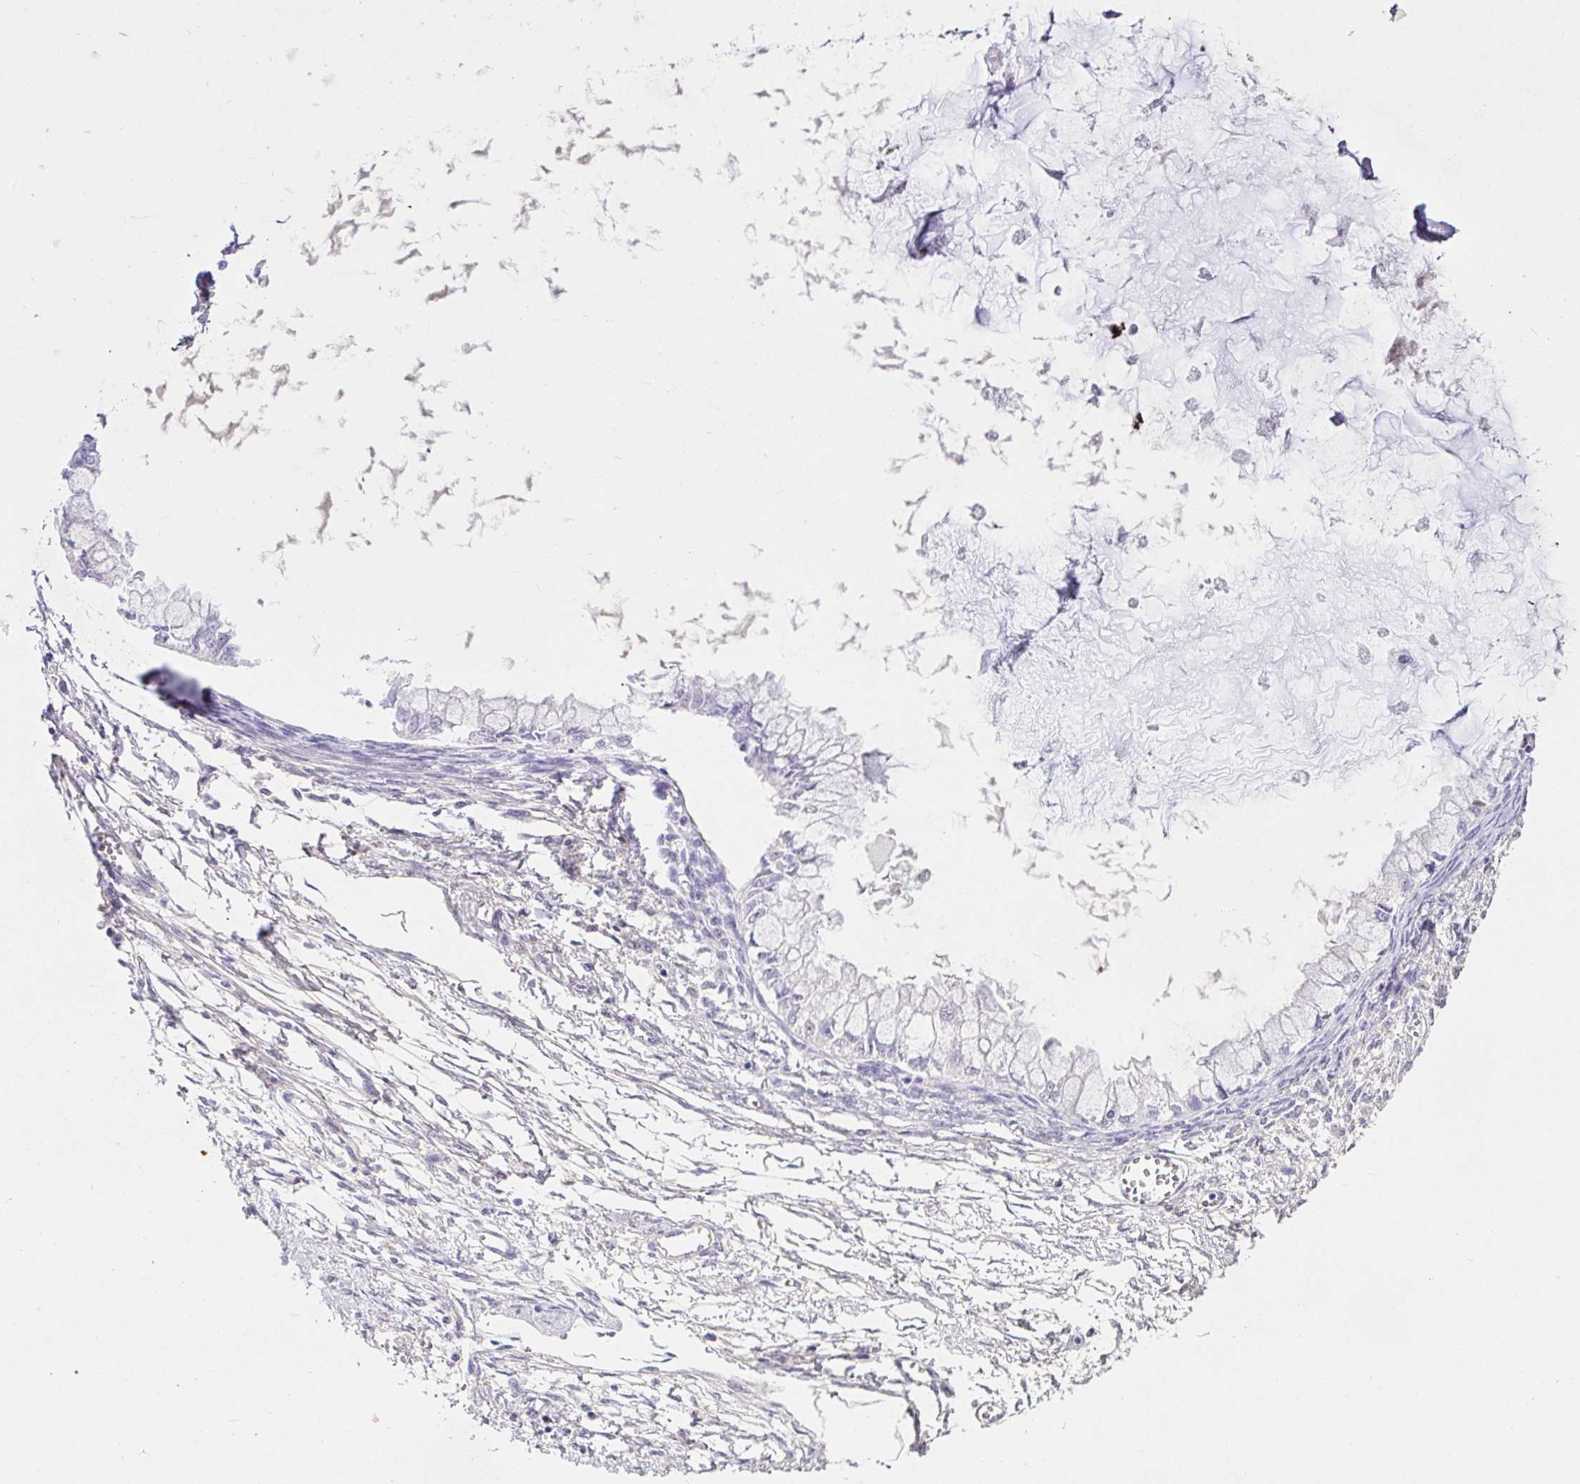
{"staining": {"intensity": "negative", "quantity": "none", "location": "none"}, "tissue": "ovarian cancer", "cell_type": "Tumor cells", "image_type": "cancer", "snomed": [{"axis": "morphology", "description": "Cystadenocarcinoma, mucinous, NOS"}, {"axis": "topography", "description": "Ovary"}], "caption": "High magnification brightfield microscopy of ovarian cancer (mucinous cystadenocarcinoma) stained with DAB (brown) and counterstained with hematoxylin (blue): tumor cells show no significant positivity. (Stains: DAB (3,3'-diaminobenzidine) IHC with hematoxylin counter stain, Microscopy: brightfield microscopy at high magnification).", "gene": "SAA4", "patient": {"sex": "female", "age": 34}}